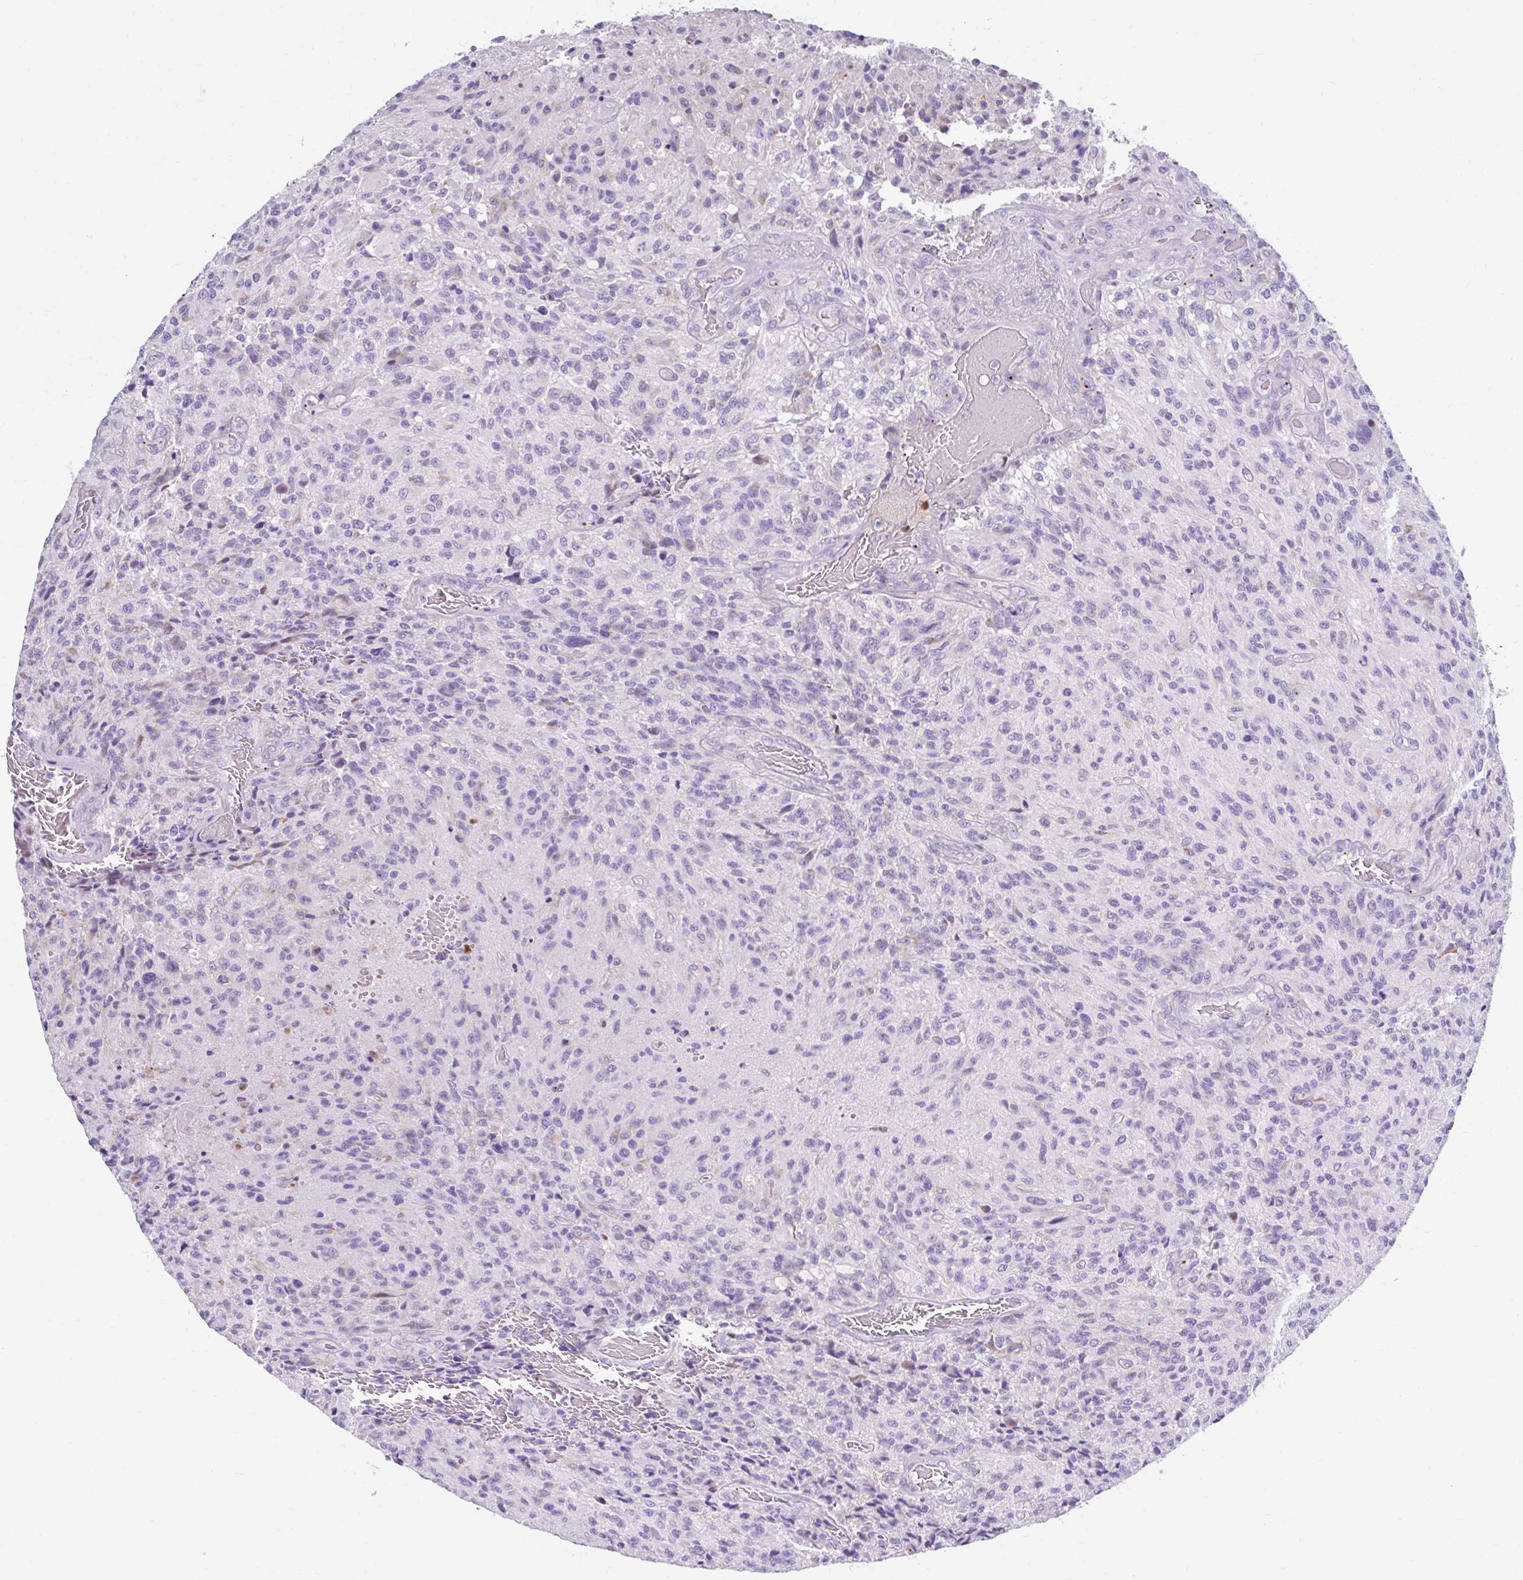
{"staining": {"intensity": "negative", "quantity": "none", "location": "none"}, "tissue": "glioma", "cell_type": "Tumor cells", "image_type": "cancer", "snomed": [{"axis": "morphology", "description": "Normal tissue, NOS"}, {"axis": "morphology", "description": "Glioma, malignant, High grade"}, {"axis": "topography", "description": "Cerebral cortex"}], "caption": "This is an immunohistochemistry image of glioma. There is no expression in tumor cells.", "gene": "ZNF33A", "patient": {"sex": "male", "age": 56}}